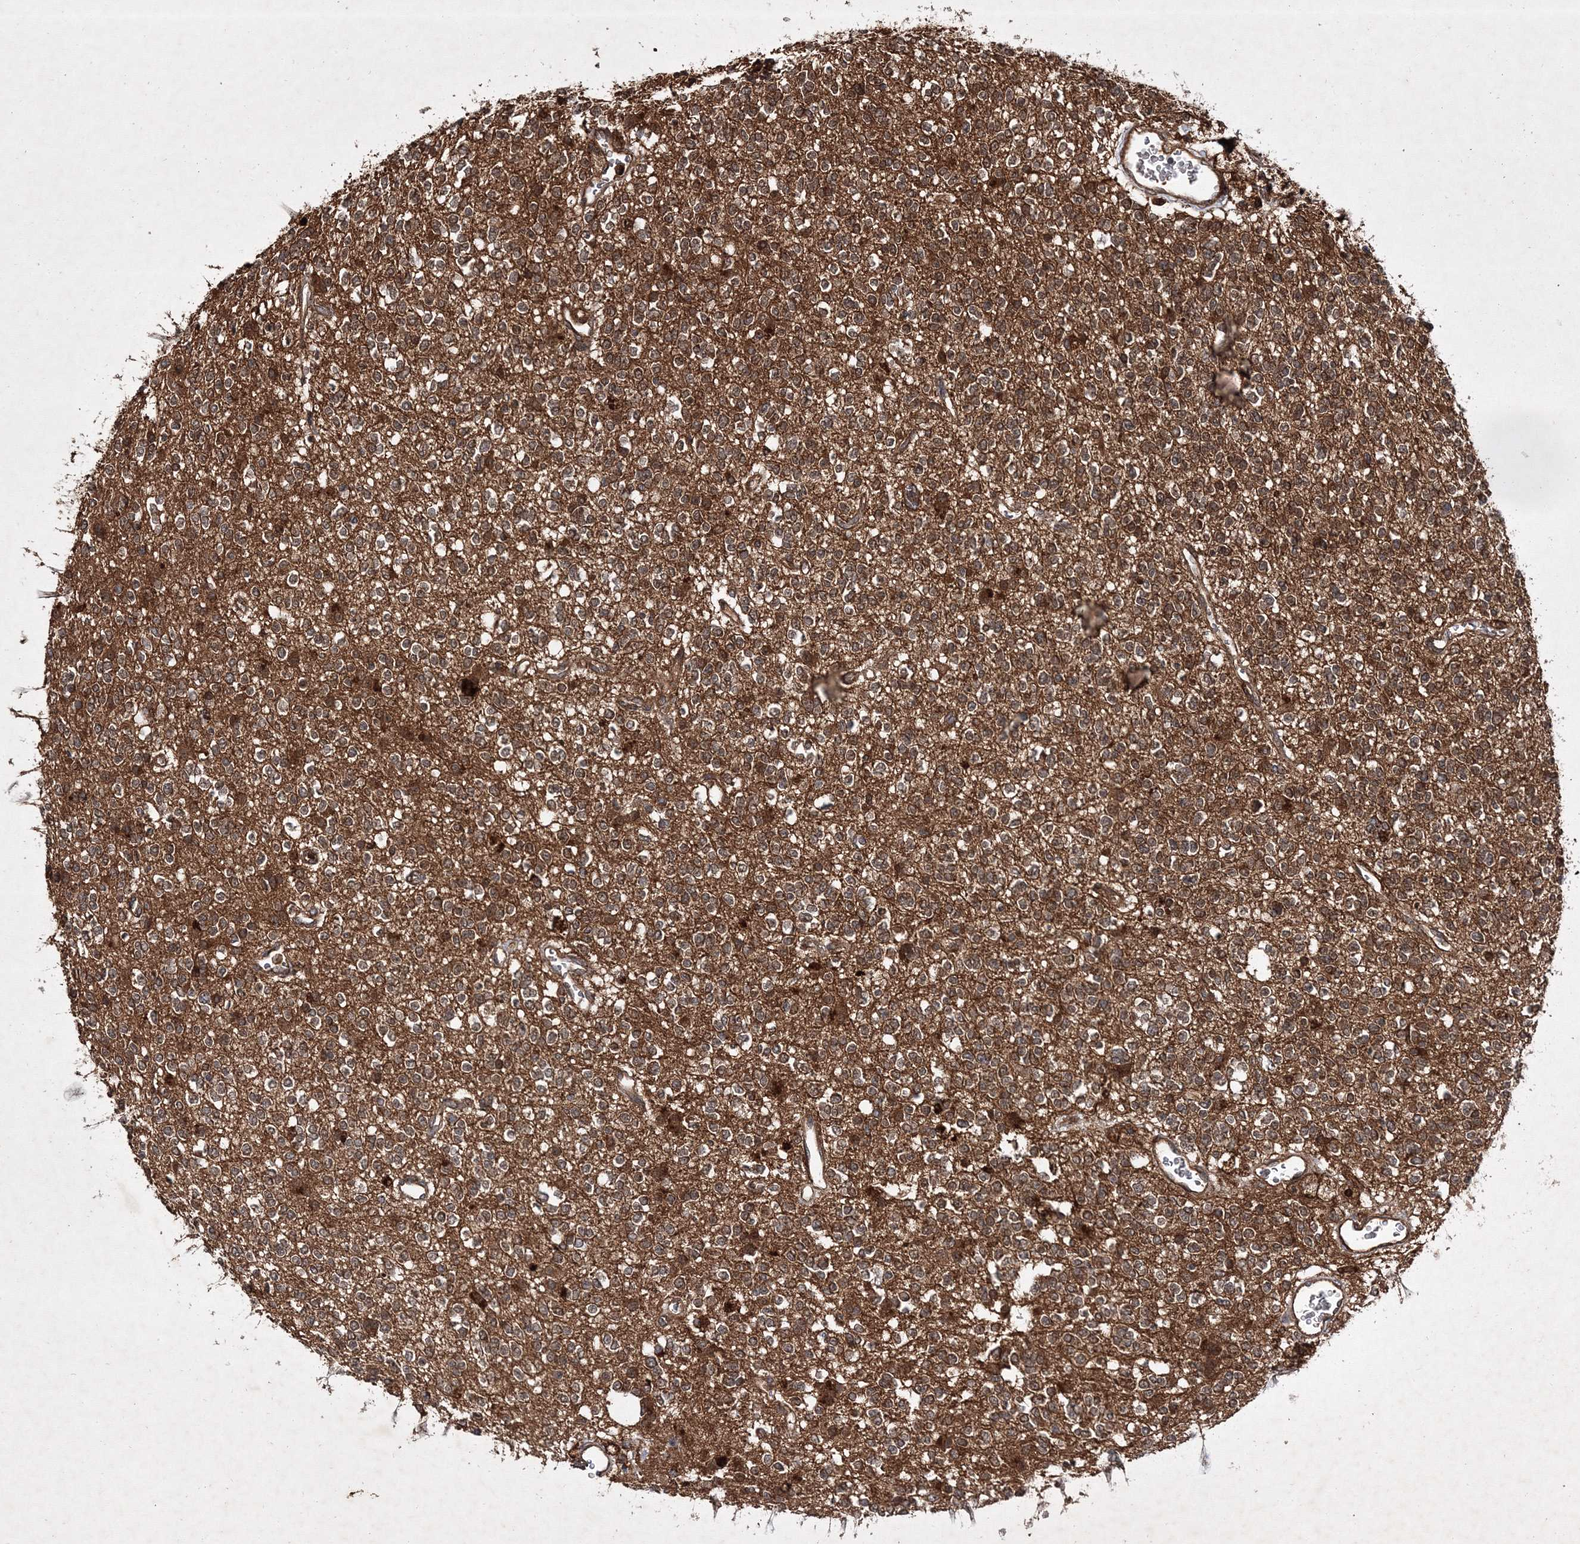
{"staining": {"intensity": "moderate", "quantity": ">75%", "location": "cytoplasmic/membranous"}, "tissue": "glioma", "cell_type": "Tumor cells", "image_type": "cancer", "snomed": [{"axis": "morphology", "description": "Glioma, malignant, High grade"}, {"axis": "topography", "description": "Brain"}], "caption": "Glioma tissue demonstrates moderate cytoplasmic/membranous expression in approximately >75% of tumor cells", "gene": "DNAJC13", "patient": {"sex": "male", "age": 34}}